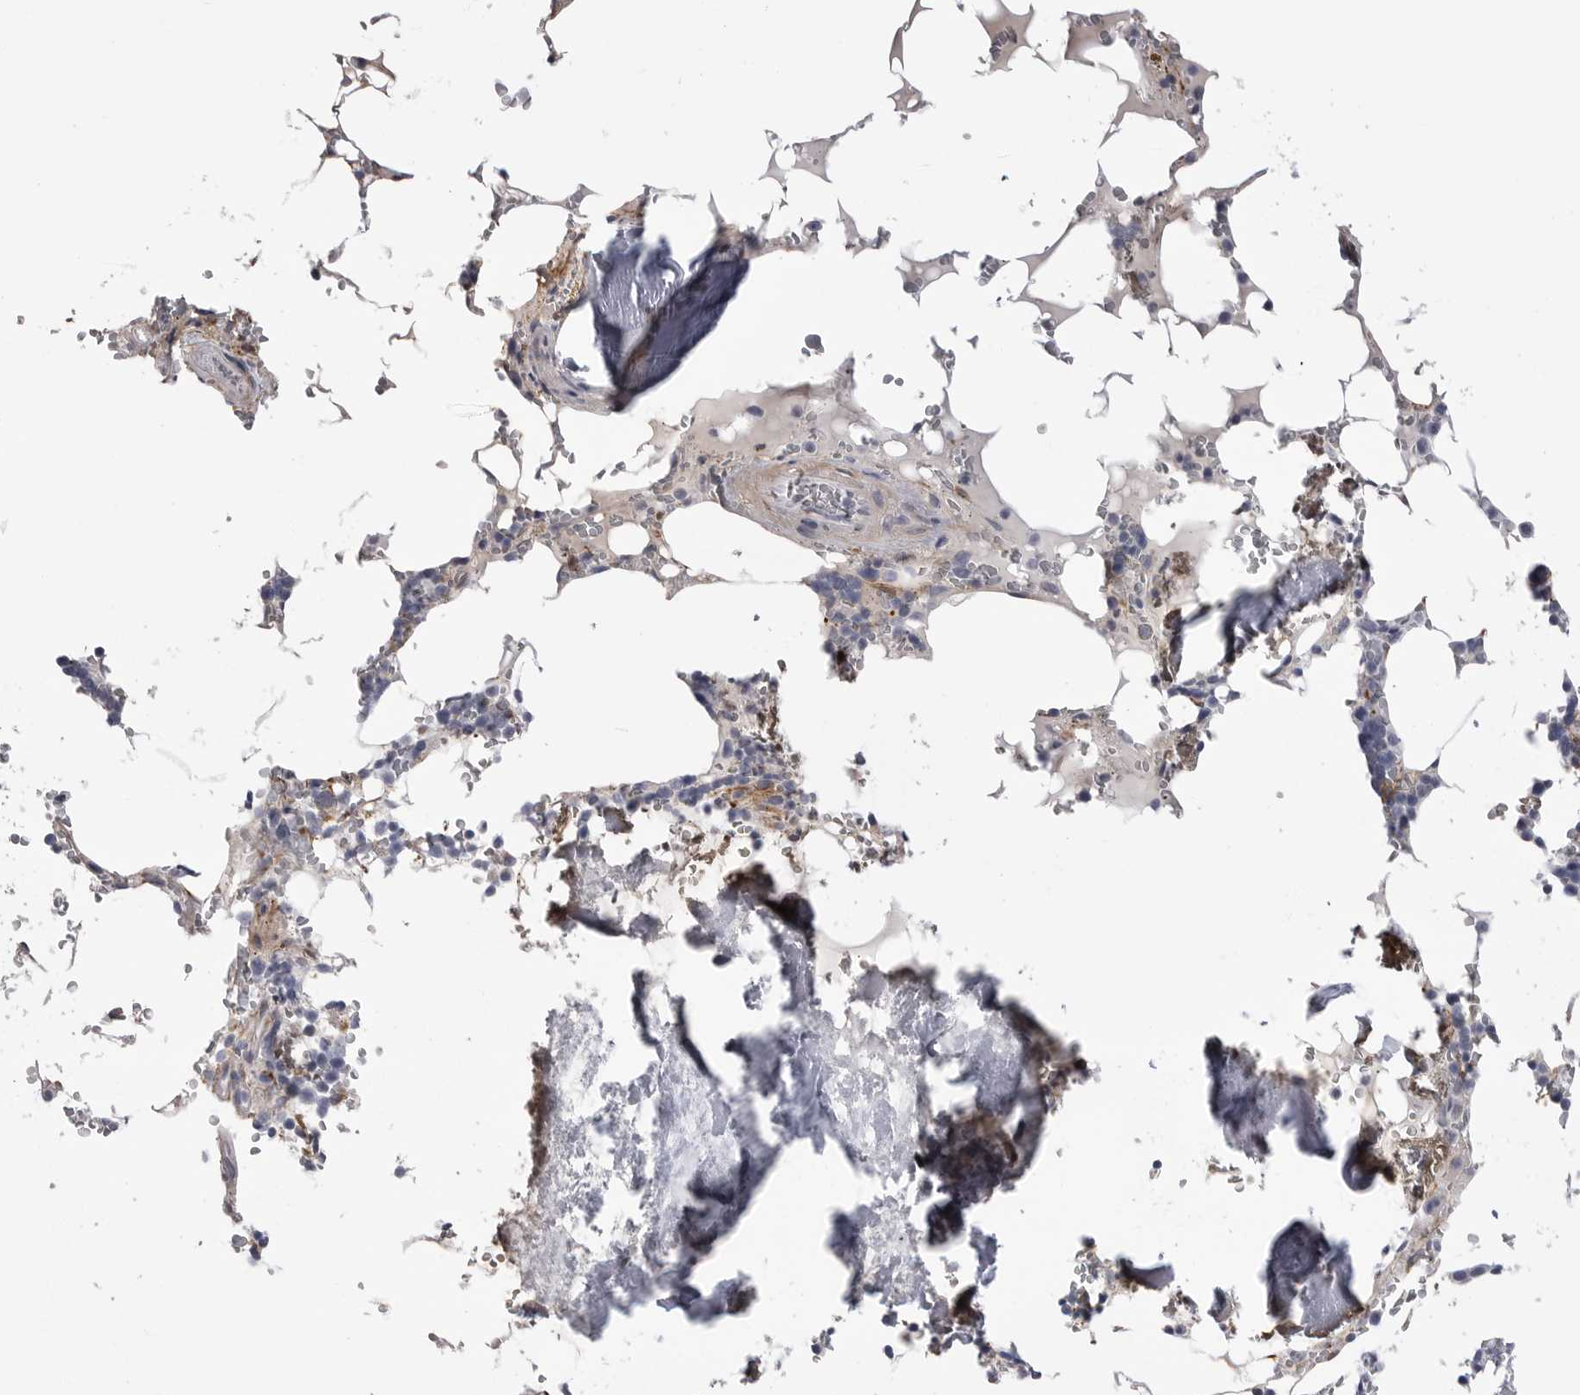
{"staining": {"intensity": "negative", "quantity": "none", "location": "none"}, "tissue": "bone marrow", "cell_type": "Hematopoietic cells", "image_type": "normal", "snomed": [{"axis": "morphology", "description": "Normal tissue, NOS"}, {"axis": "topography", "description": "Bone marrow"}], "caption": "There is no significant staining in hematopoietic cells of bone marrow. Brightfield microscopy of immunohistochemistry (IHC) stained with DAB (3,3'-diaminobenzidine) (brown) and hematoxylin (blue), captured at high magnification.", "gene": "AKAP12", "patient": {"sex": "male", "age": 70}}